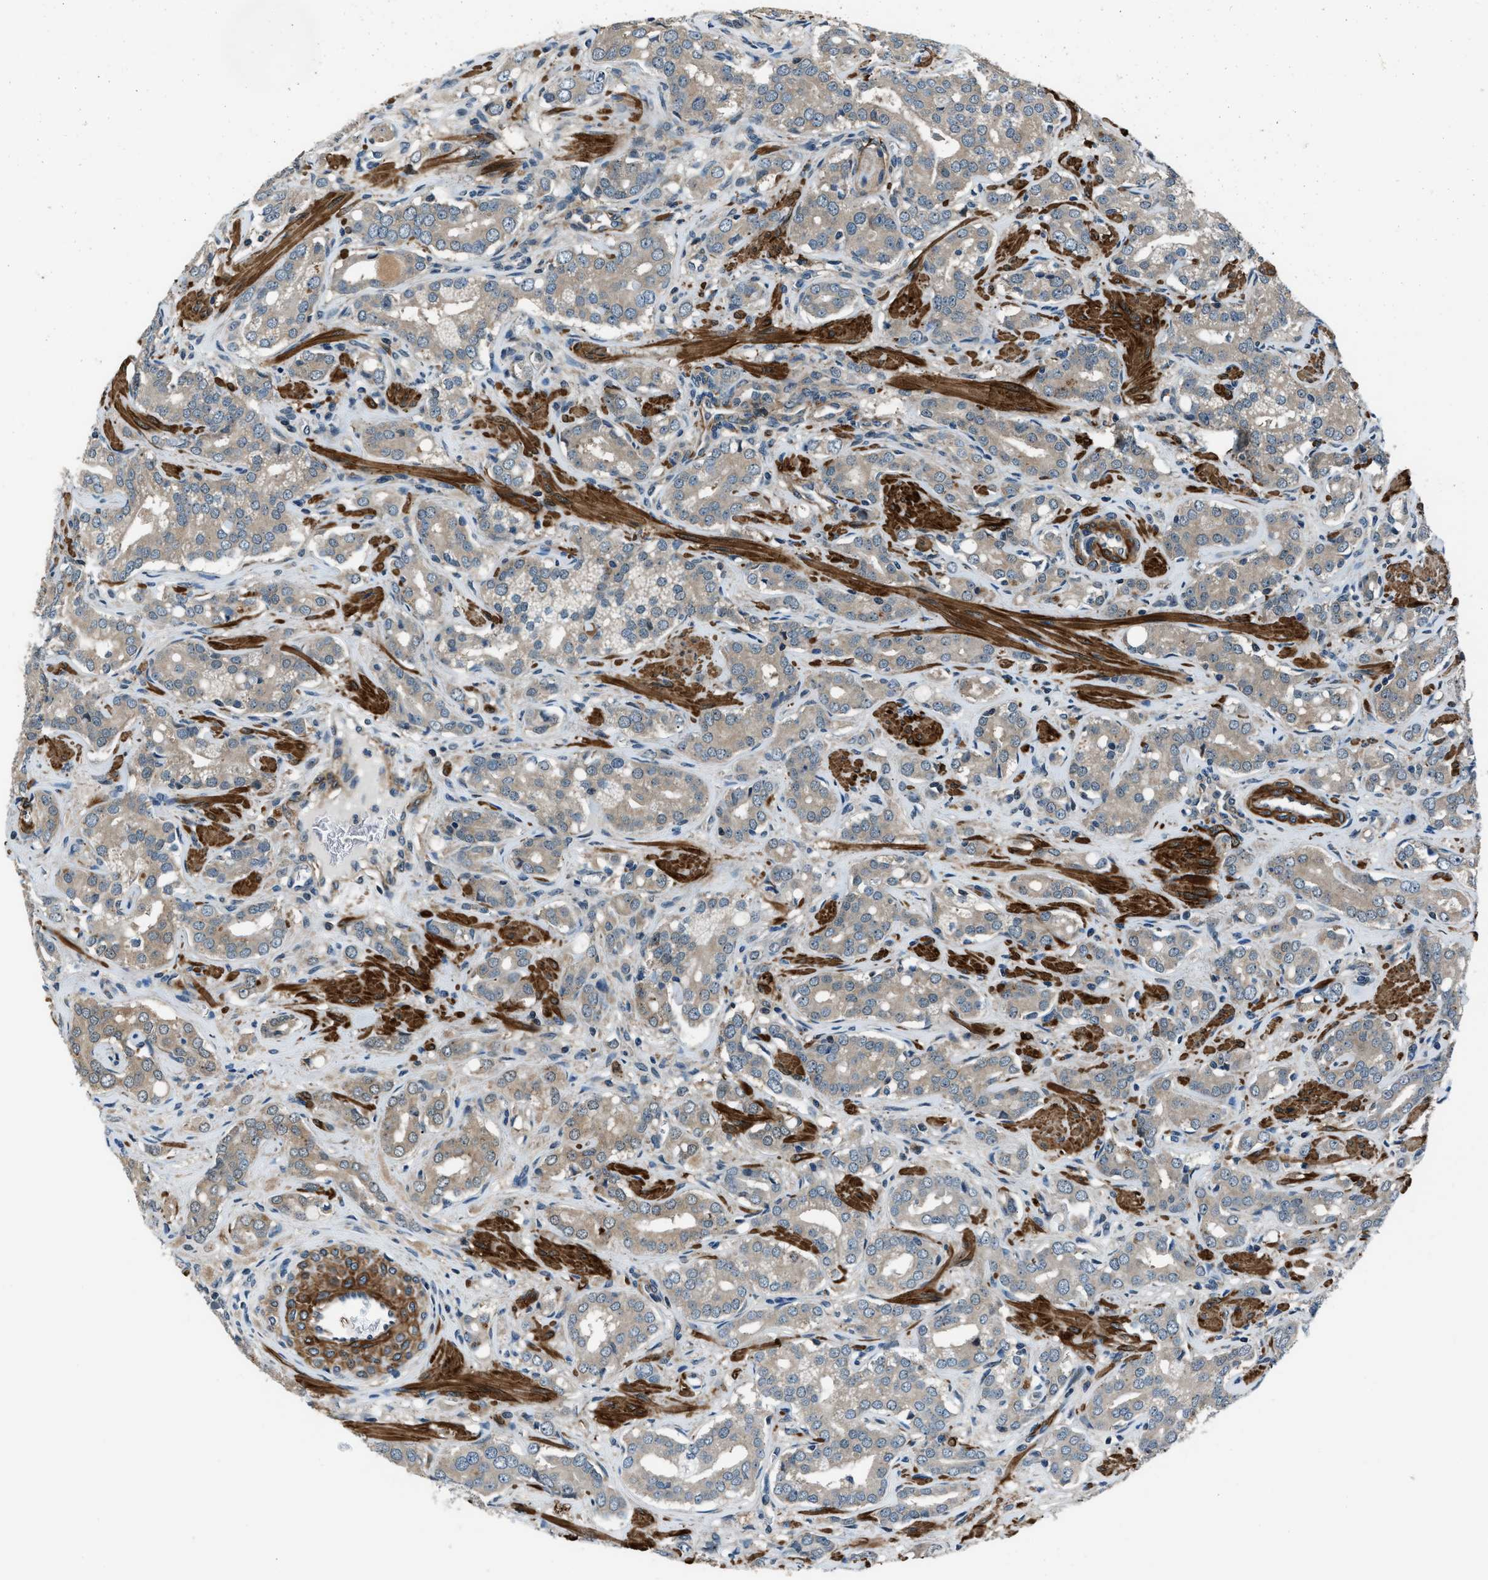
{"staining": {"intensity": "weak", "quantity": ">75%", "location": "cytoplasmic/membranous"}, "tissue": "prostate cancer", "cell_type": "Tumor cells", "image_type": "cancer", "snomed": [{"axis": "morphology", "description": "Adenocarcinoma, High grade"}, {"axis": "topography", "description": "Prostate"}], "caption": "Adenocarcinoma (high-grade) (prostate) stained with a protein marker exhibits weak staining in tumor cells.", "gene": "NUDCD3", "patient": {"sex": "male", "age": 52}}